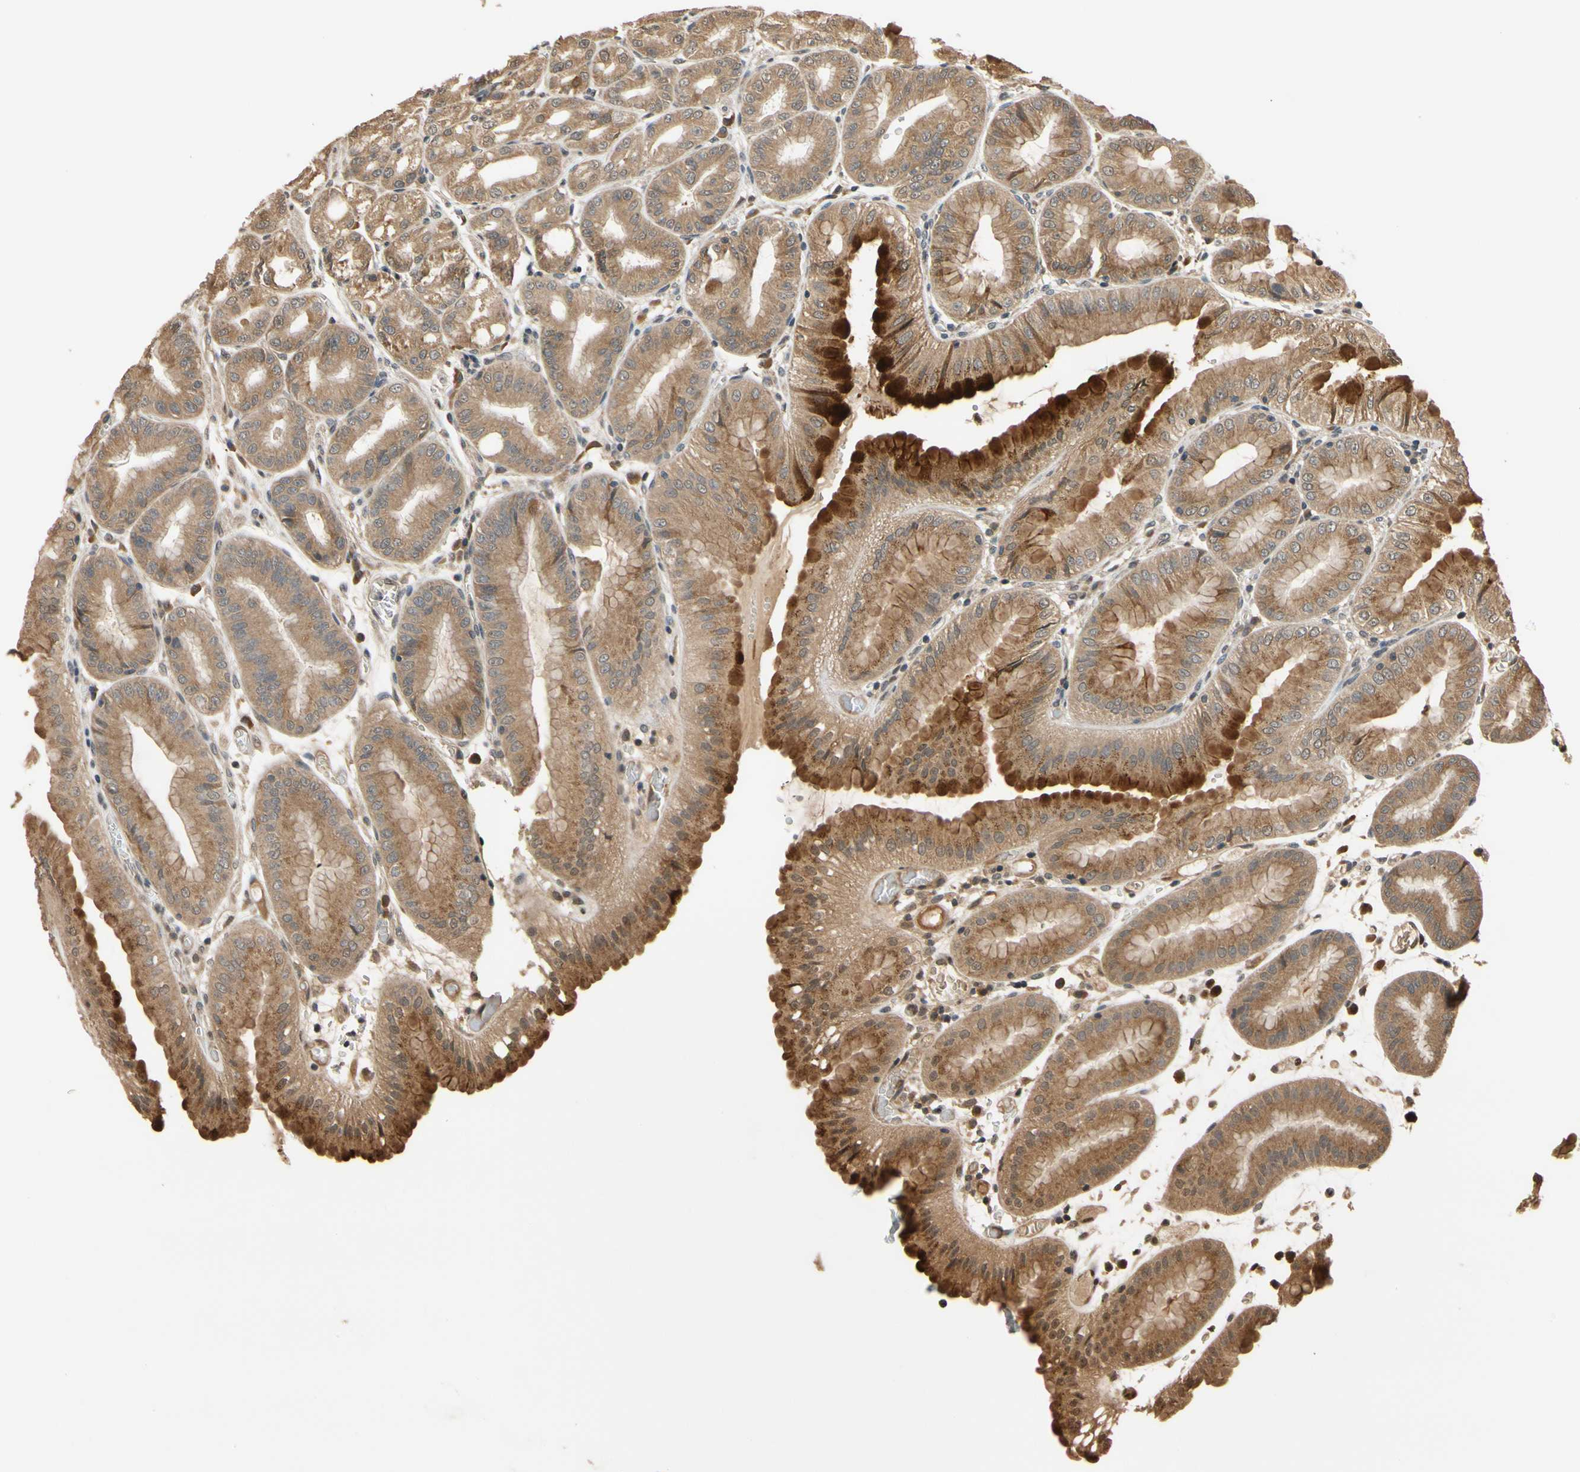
{"staining": {"intensity": "strong", "quantity": ">75%", "location": "cytoplasmic/membranous"}, "tissue": "stomach", "cell_type": "Glandular cells", "image_type": "normal", "snomed": [{"axis": "morphology", "description": "Normal tissue, NOS"}, {"axis": "topography", "description": "Stomach, lower"}], "caption": "DAB immunohistochemical staining of normal stomach reveals strong cytoplasmic/membranous protein positivity in about >75% of glandular cells.", "gene": "TMEM230", "patient": {"sex": "male", "age": 71}}